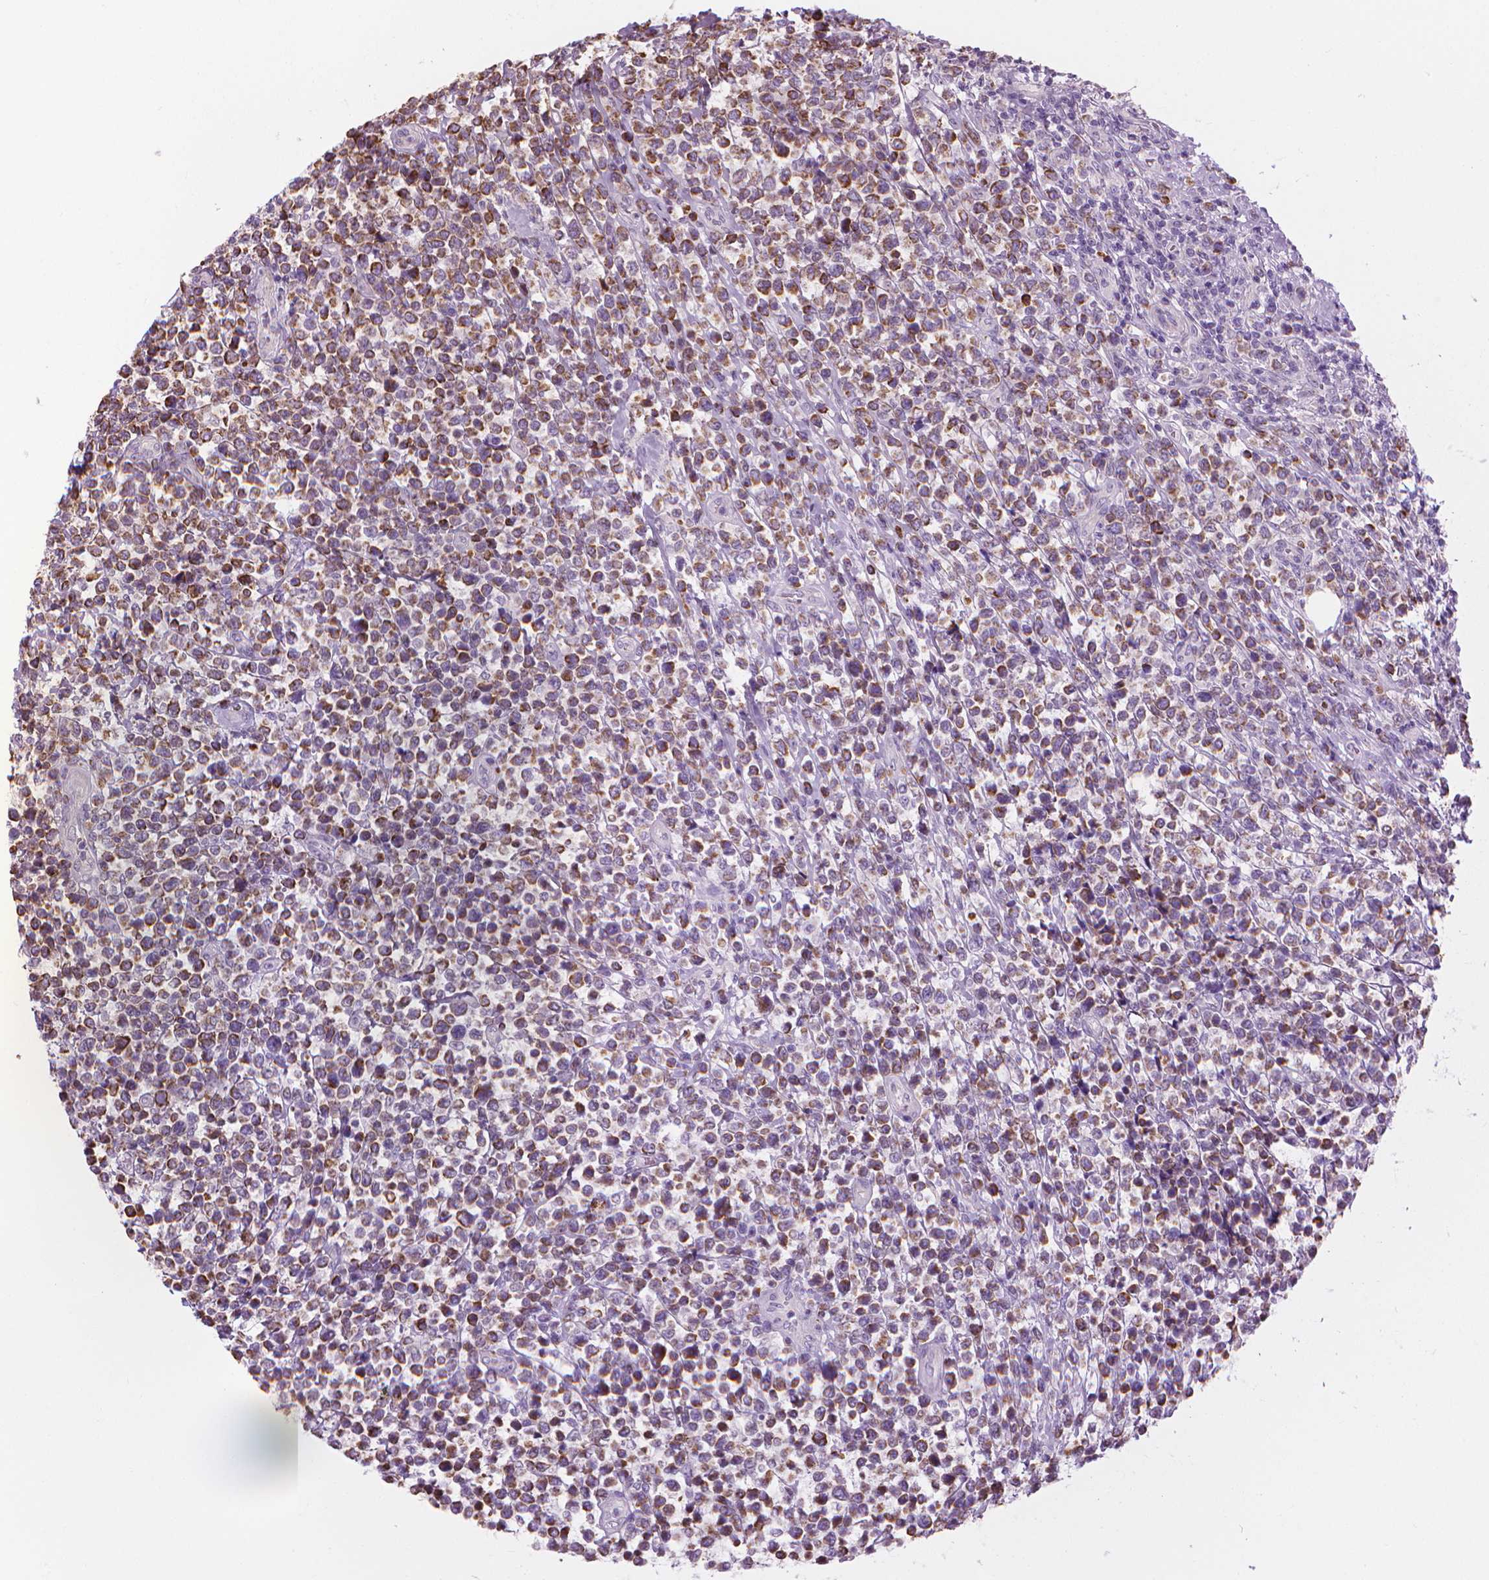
{"staining": {"intensity": "moderate", "quantity": "25%-75%", "location": "cytoplasmic/membranous"}, "tissue": "lymphoma", "cell_type": "Tumor cells", "image_type": "cancer", "snomed": [{"axis": "morphology", "description": "Malignant lymphoma, non-Hodgkin's type, High grade"}, {"axis": "topography", "description": "Soft tissue"}], "caption": "The immunohistochemical stain labels moderate cytoplasmic/membranous staining in tumor cells of lymphoma tissue.", "gene": "CFAP126", "patient": {"sex": "female", "age": 56}}